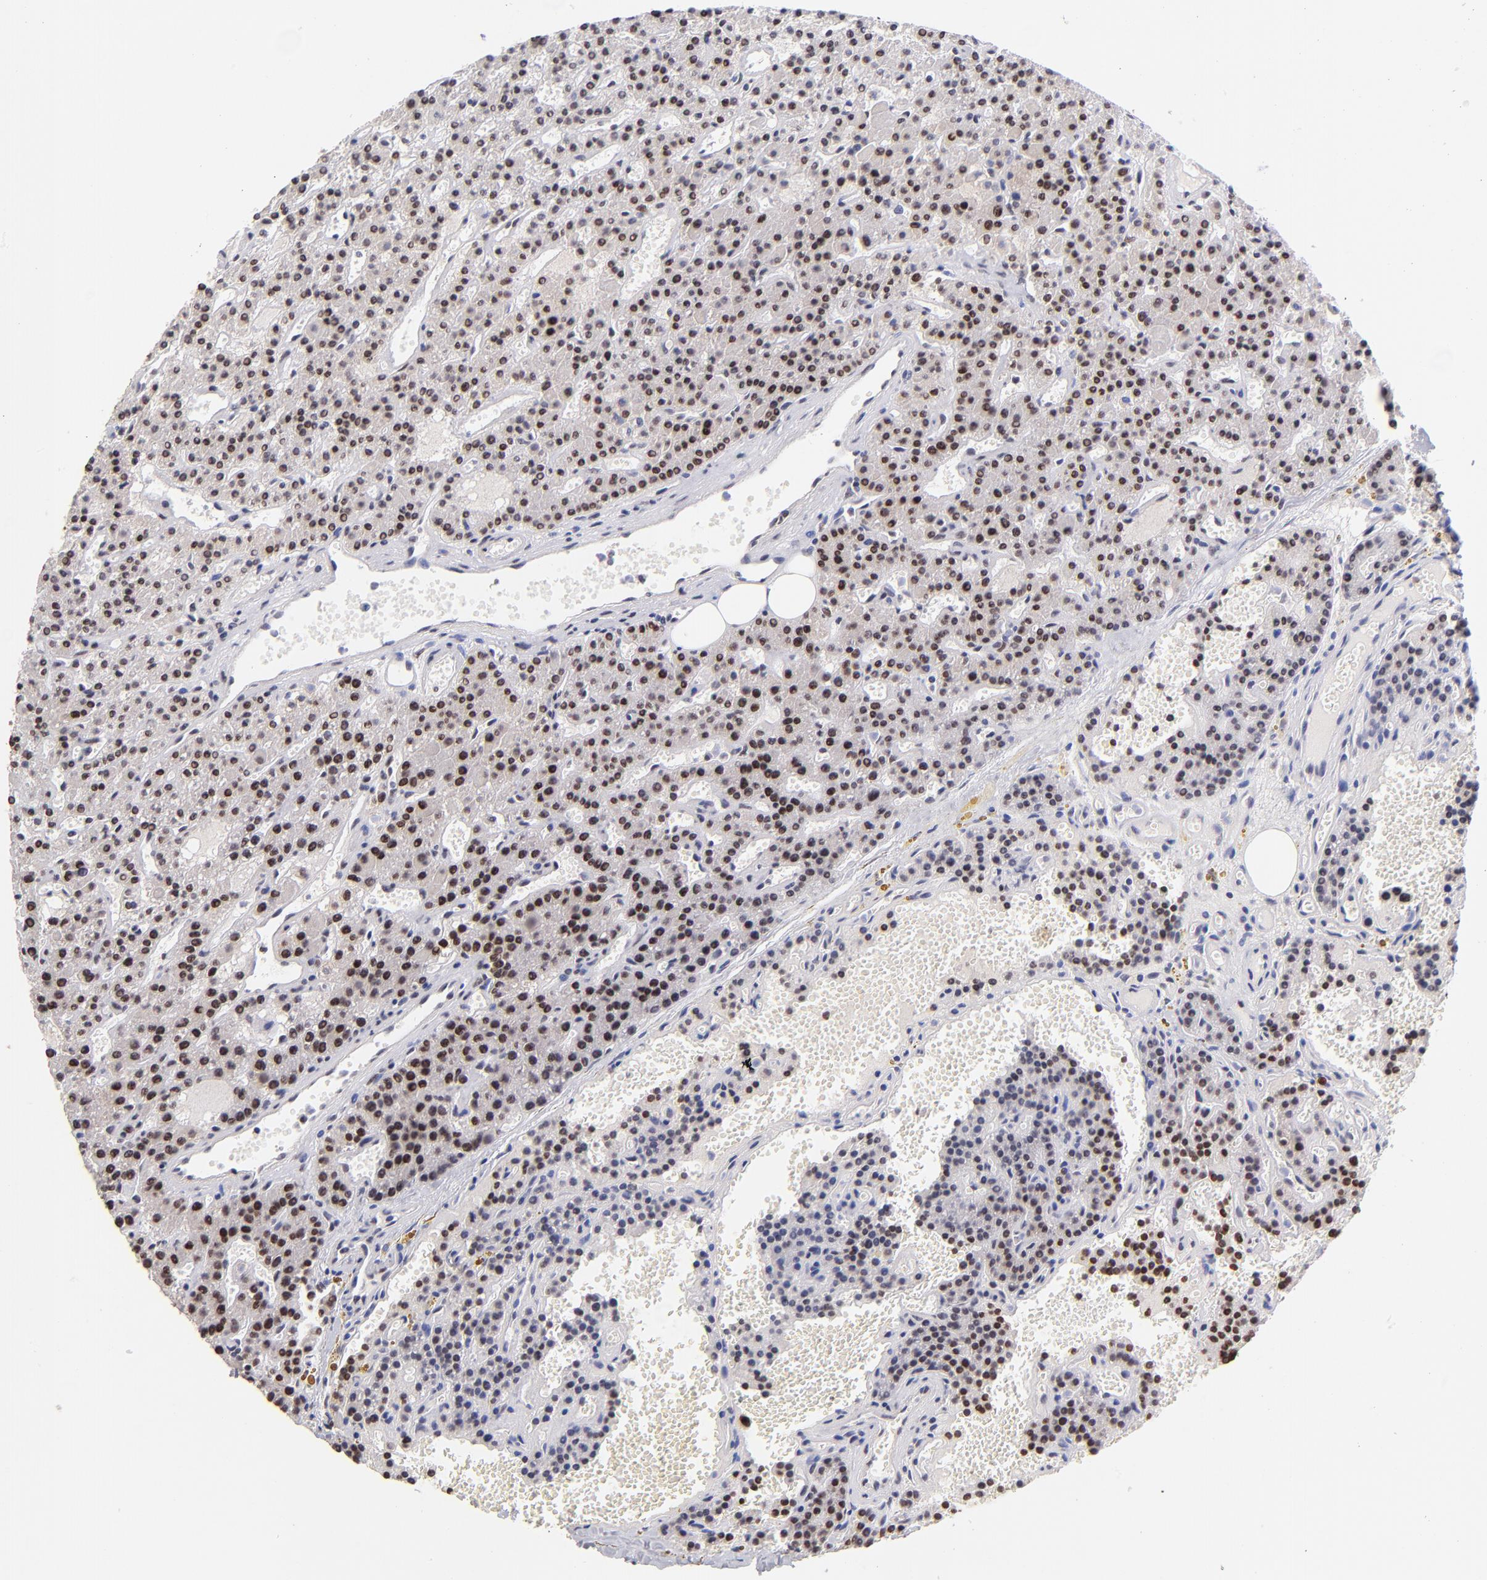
{"staining": {"intensity": "strong", "quantity": ">75%", "location": "nuclear"}, "tissue": "parathyroid gland", "cell_type": "Glandular cells", "image_type": "normal", "snomed": [{"axis": "morphology", "description": "Normal tissue, NOS"}, {"axis": "topography", "description": "Parathyroid gland"}], "caption": "The immunohistochemical stain labels strong nuclear expression in glandular cells of normal parathyroid gland.", "gene": "MIDEAS", "patient": {"sex": "male", "age": 25}}